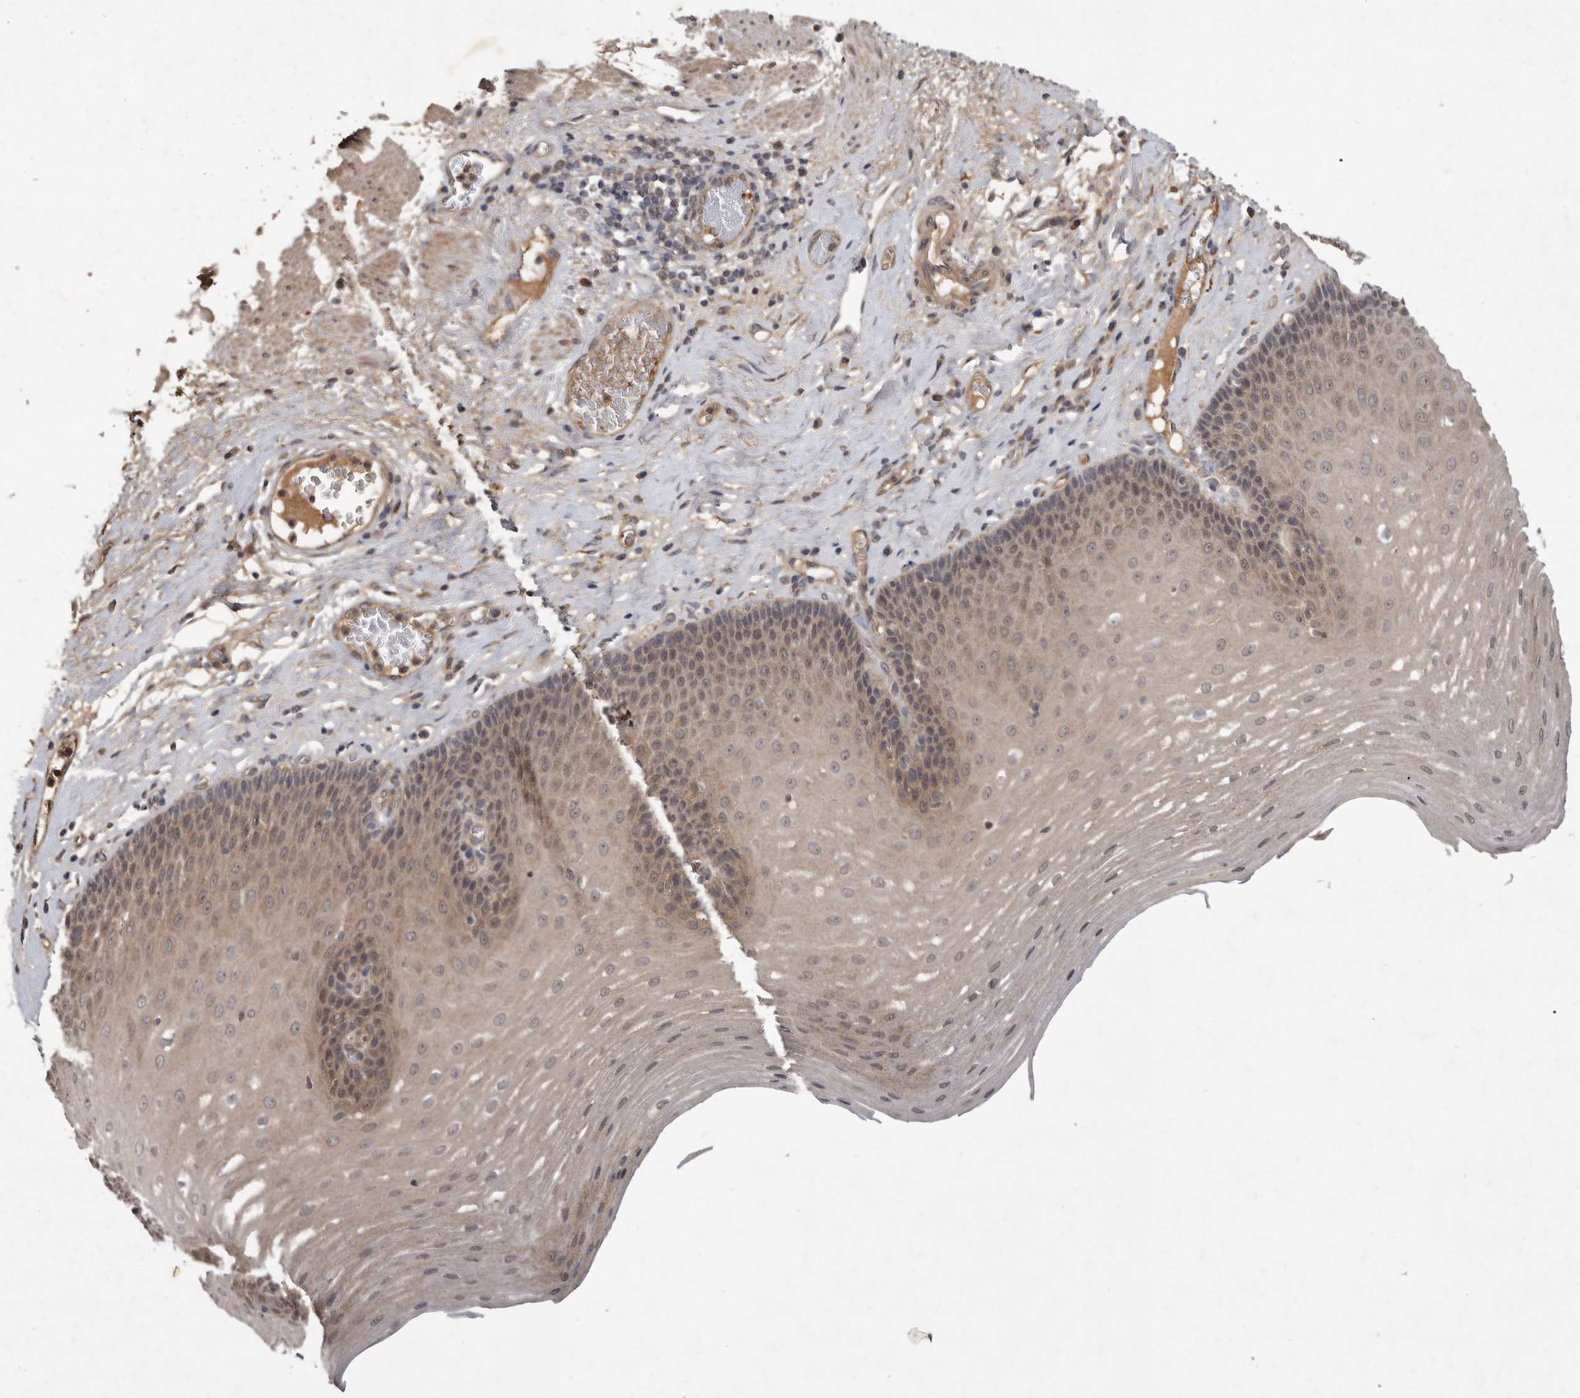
{"staining": {"intensity": "weak", "quantity": "25%-75%", "location": "cytoplasmic/membranous"}, "tissue": "esophagus", "cell_type": "Squamous epithelial cells", "image_type": "normal", "snomed": [{"axis": "morphology", "description": "Normal tissue, NOS"}, {"axis": "topography", "description": "Esophagus"}], "caption": "Immunohistochemical staining of benign esophagus reveals low levels of weak cytoplasmic/membranous expression in about 25%-75% of squamous epithelial cells. (Stains: DAB (3,3'-diaminobenzidine) in brown, nuclei in blue, Microscopy: brightfield microscopy at high magnification).", "gene": "DNAJC28", "patient": {"sex": "male", "age": 62}}